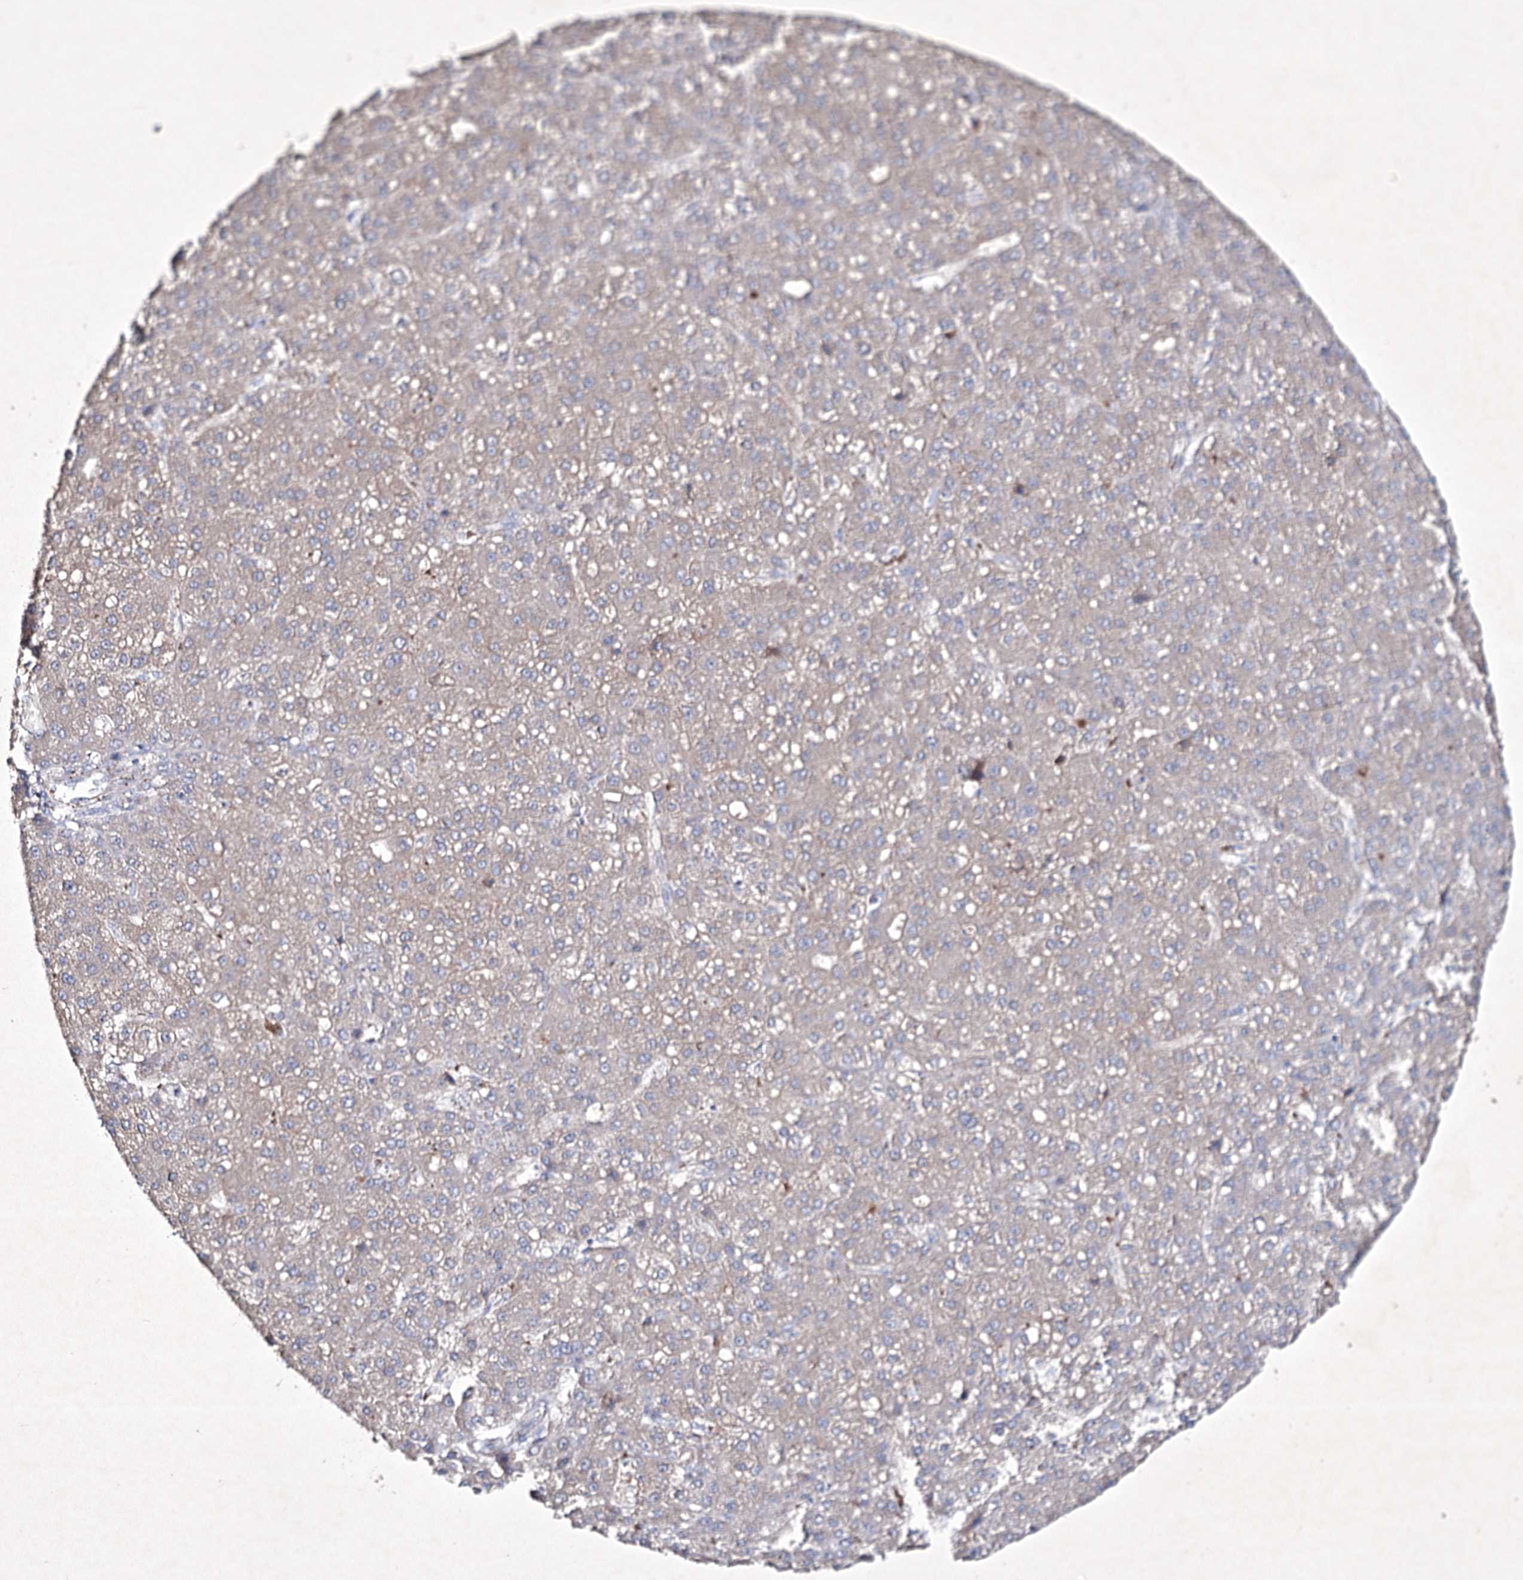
{"staining": {"intensity": "negative", "quantity": "none", "location": "none"}, "tissue": "liver cancer", "cell_type": "Tumor cells", "image_type": "cancer", "snomed": [{"axis": "morphology", "description": "Carcinoma, Hepatocellular, NOS"}, {"axis": "topography", "description": "Liver"}], "caption": "High power microscopy photomicrograph of an immunohistochemistry (IHC) image of hepatocellular carcinoma (liver), revealing no significant positivity in tumor cells. (DAB immunohistochemistry visualized using brightfield microscopy, high magnification).", "gene": "SEMA4G", "patient": {"sex": "male", "age": 67}}